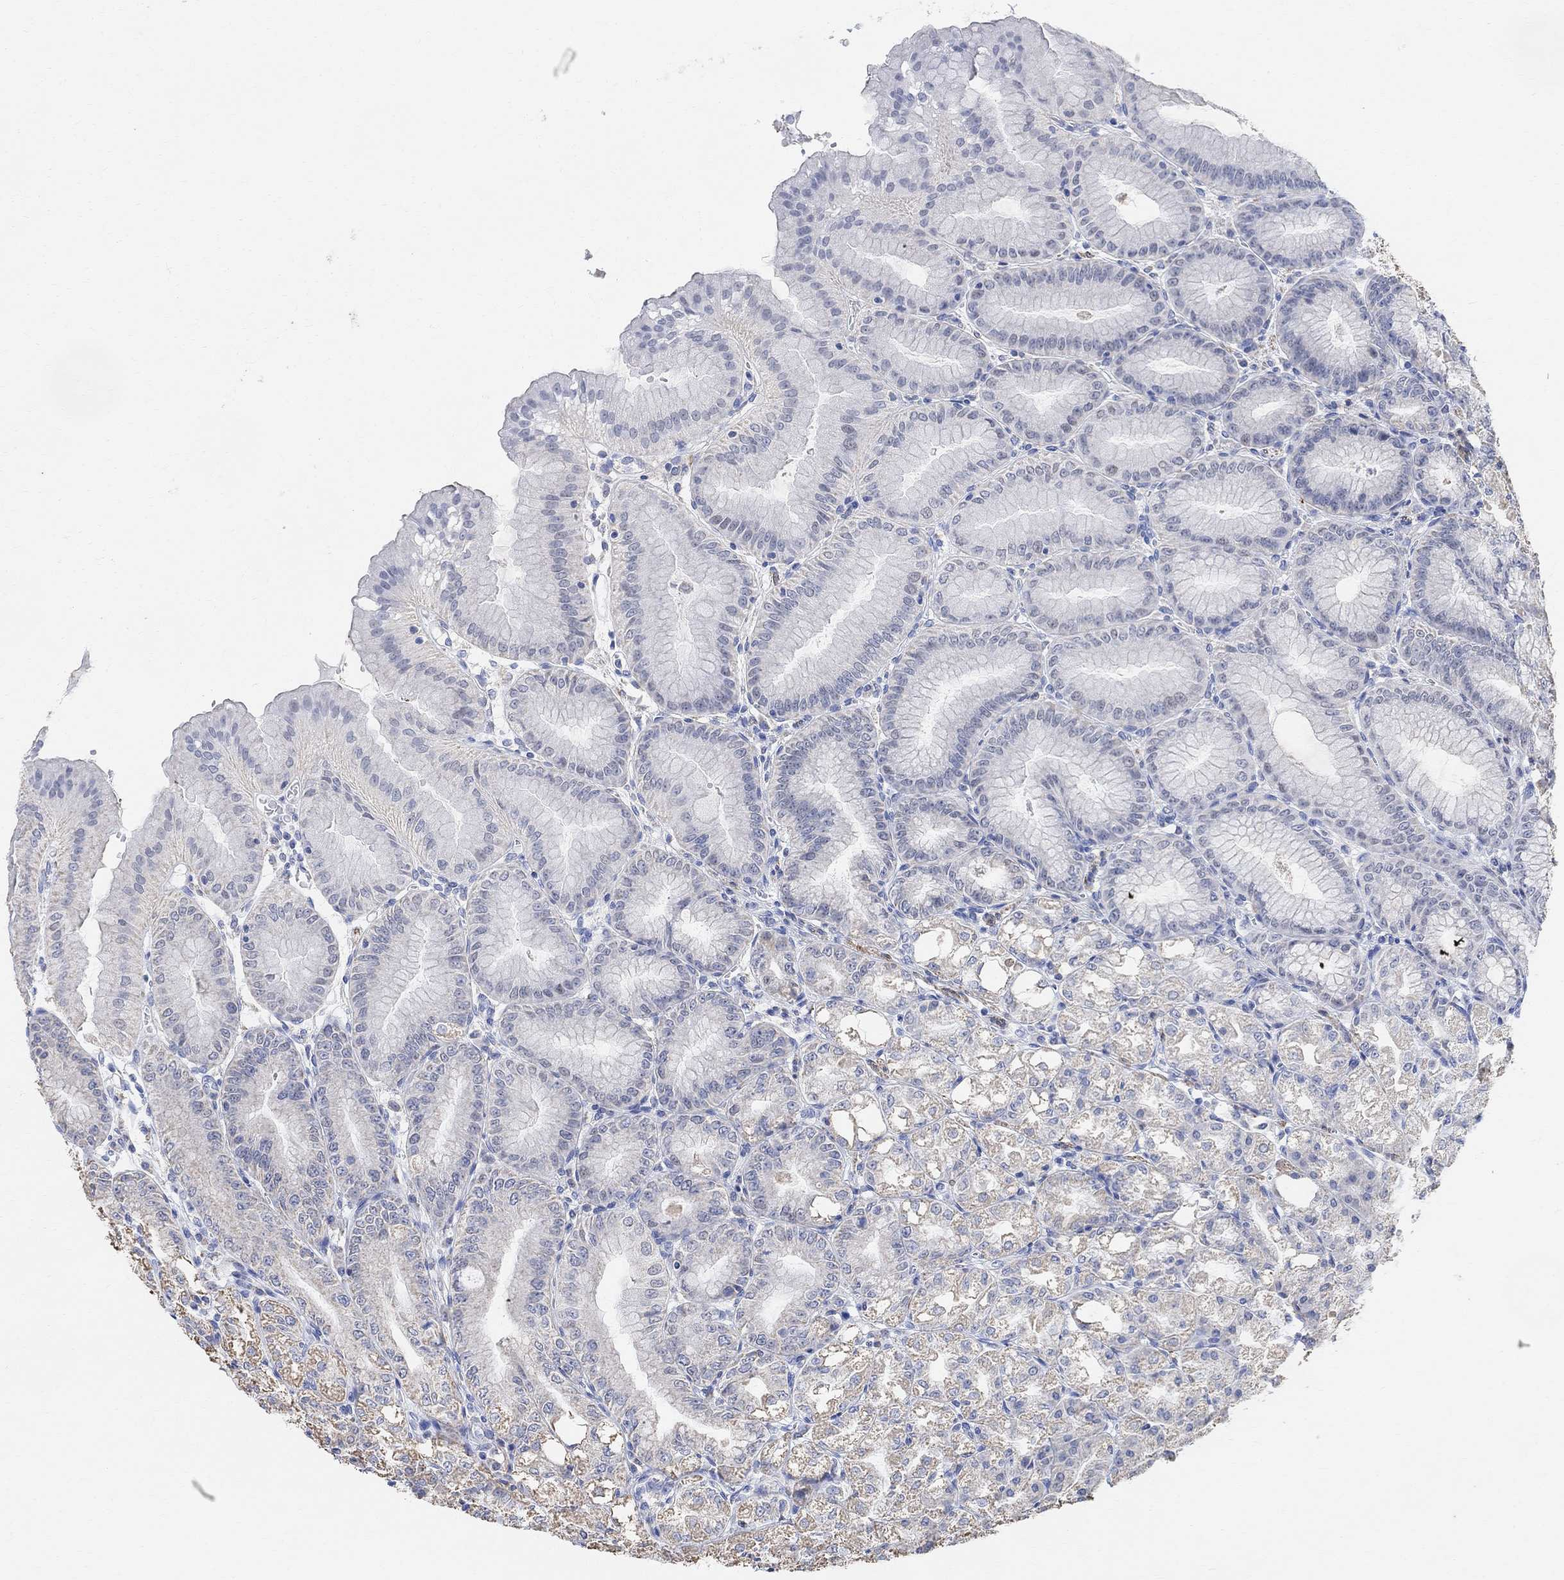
{"staining": {"intensity": "weak", "quantity": "25%-75%", "location": "cytoplasmic/membranous"}, "tissue": "stomach", "cell_type": "Glandular cells", "image_type": "normal", "snomed": [{"axis": "morphology", "description": "Normal tissue, NOS"}, {"axis": "topography", "description": "Stomach"}], "caption": "High-magnification brightfield microscopy of benign stomach stained with DAB (brown) and counterstained with hematoxylin (blue). glandular cells exhibit weak cytoplasmic/membranous staining is appreciated in about25%-75% of cells.", "gene": "SYT12", "patient": {"sex": "male", "age": 71}}